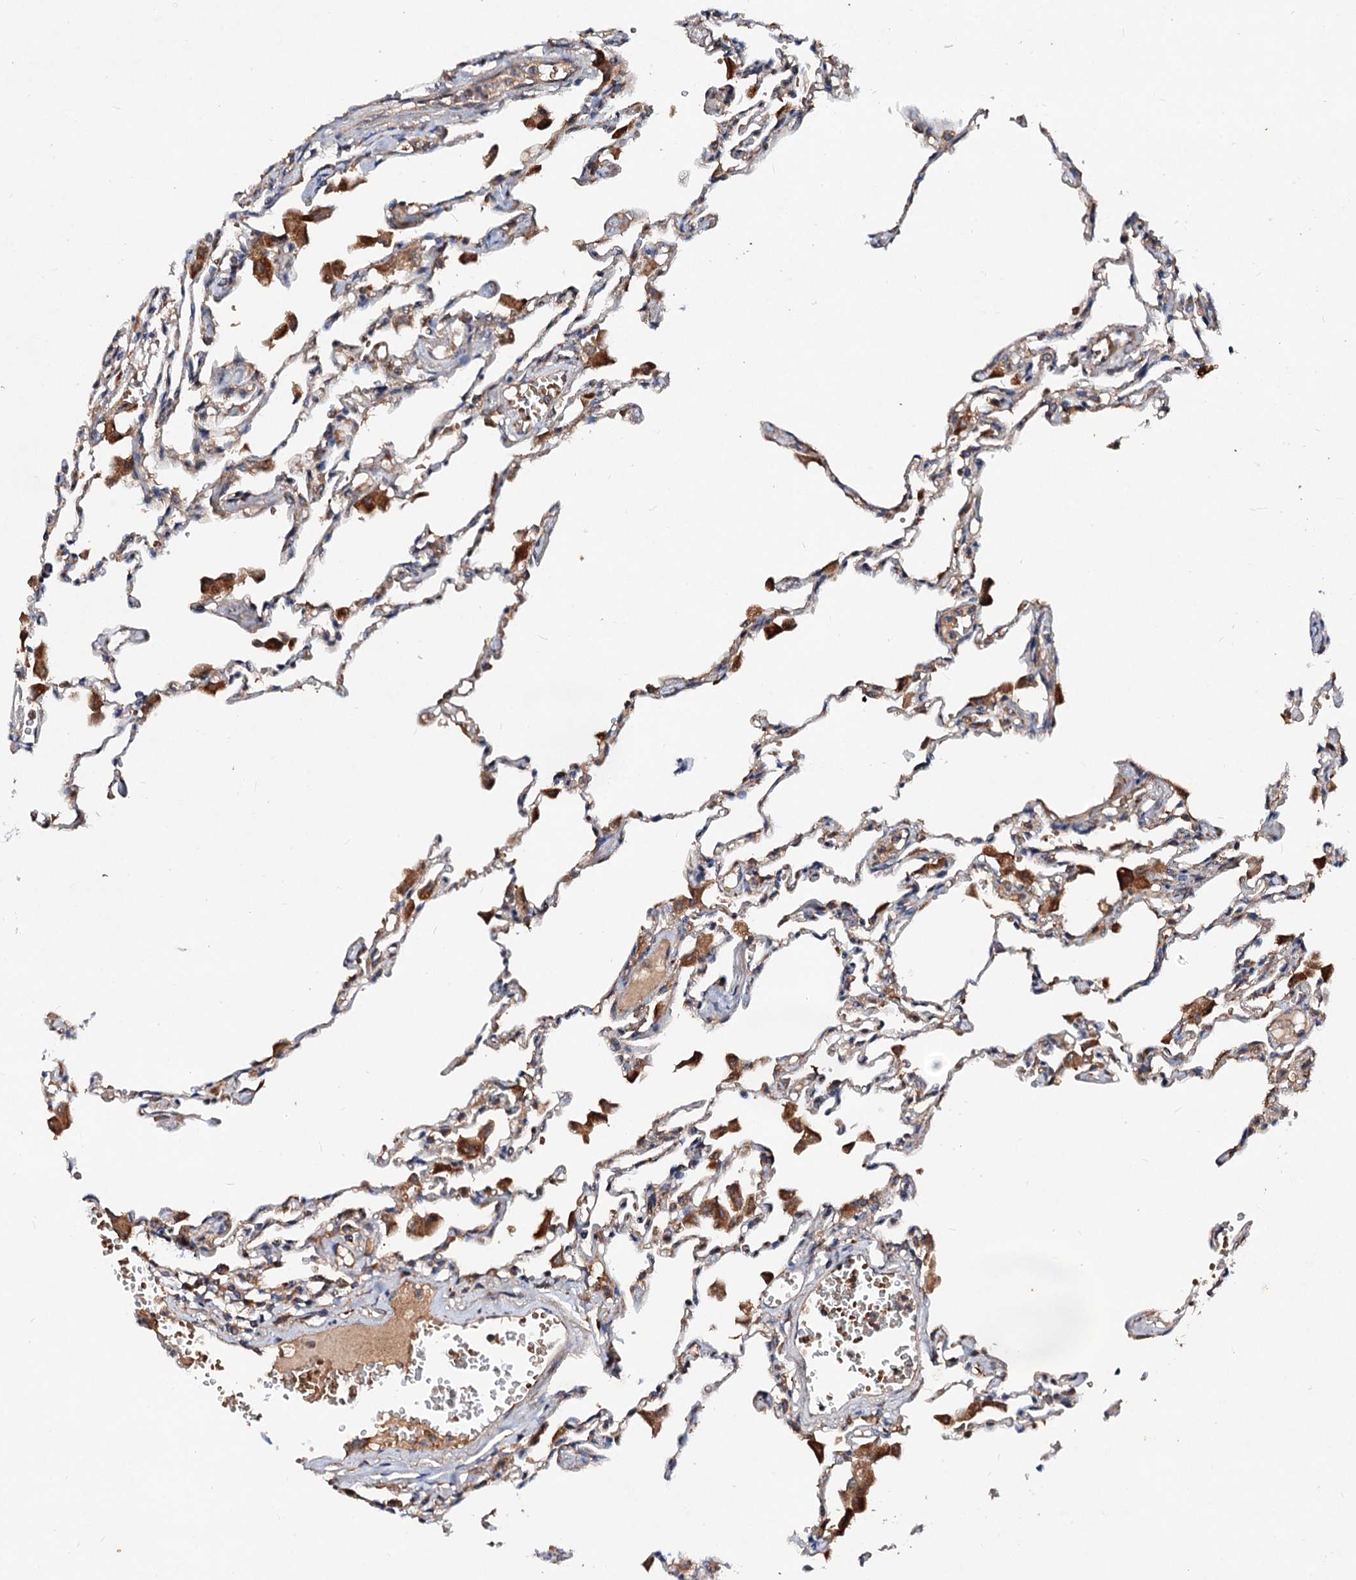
{"staining": {"intensity": "moderate", "quantity": ">75%", "location": "cytoplasmic/membranous"}, "tissue": "lung", "cell_type": "Alveolar cells", "image_type": "normal", "snomed": [{"axis": "morphology", "description": "Normal tissue, NOS"}, {"axis": "topography", "description": "Bronchus"}, {"axis": "topography", "description": "Lung"}], "caption": "Immunohistochemical staining of unremarkable human lung shows moderate cytoplasmic/membranous protein expression in about >75% of alveolar cells.", "gene": "EXTL1", "patient": {"sex": "female", "age": 49}}